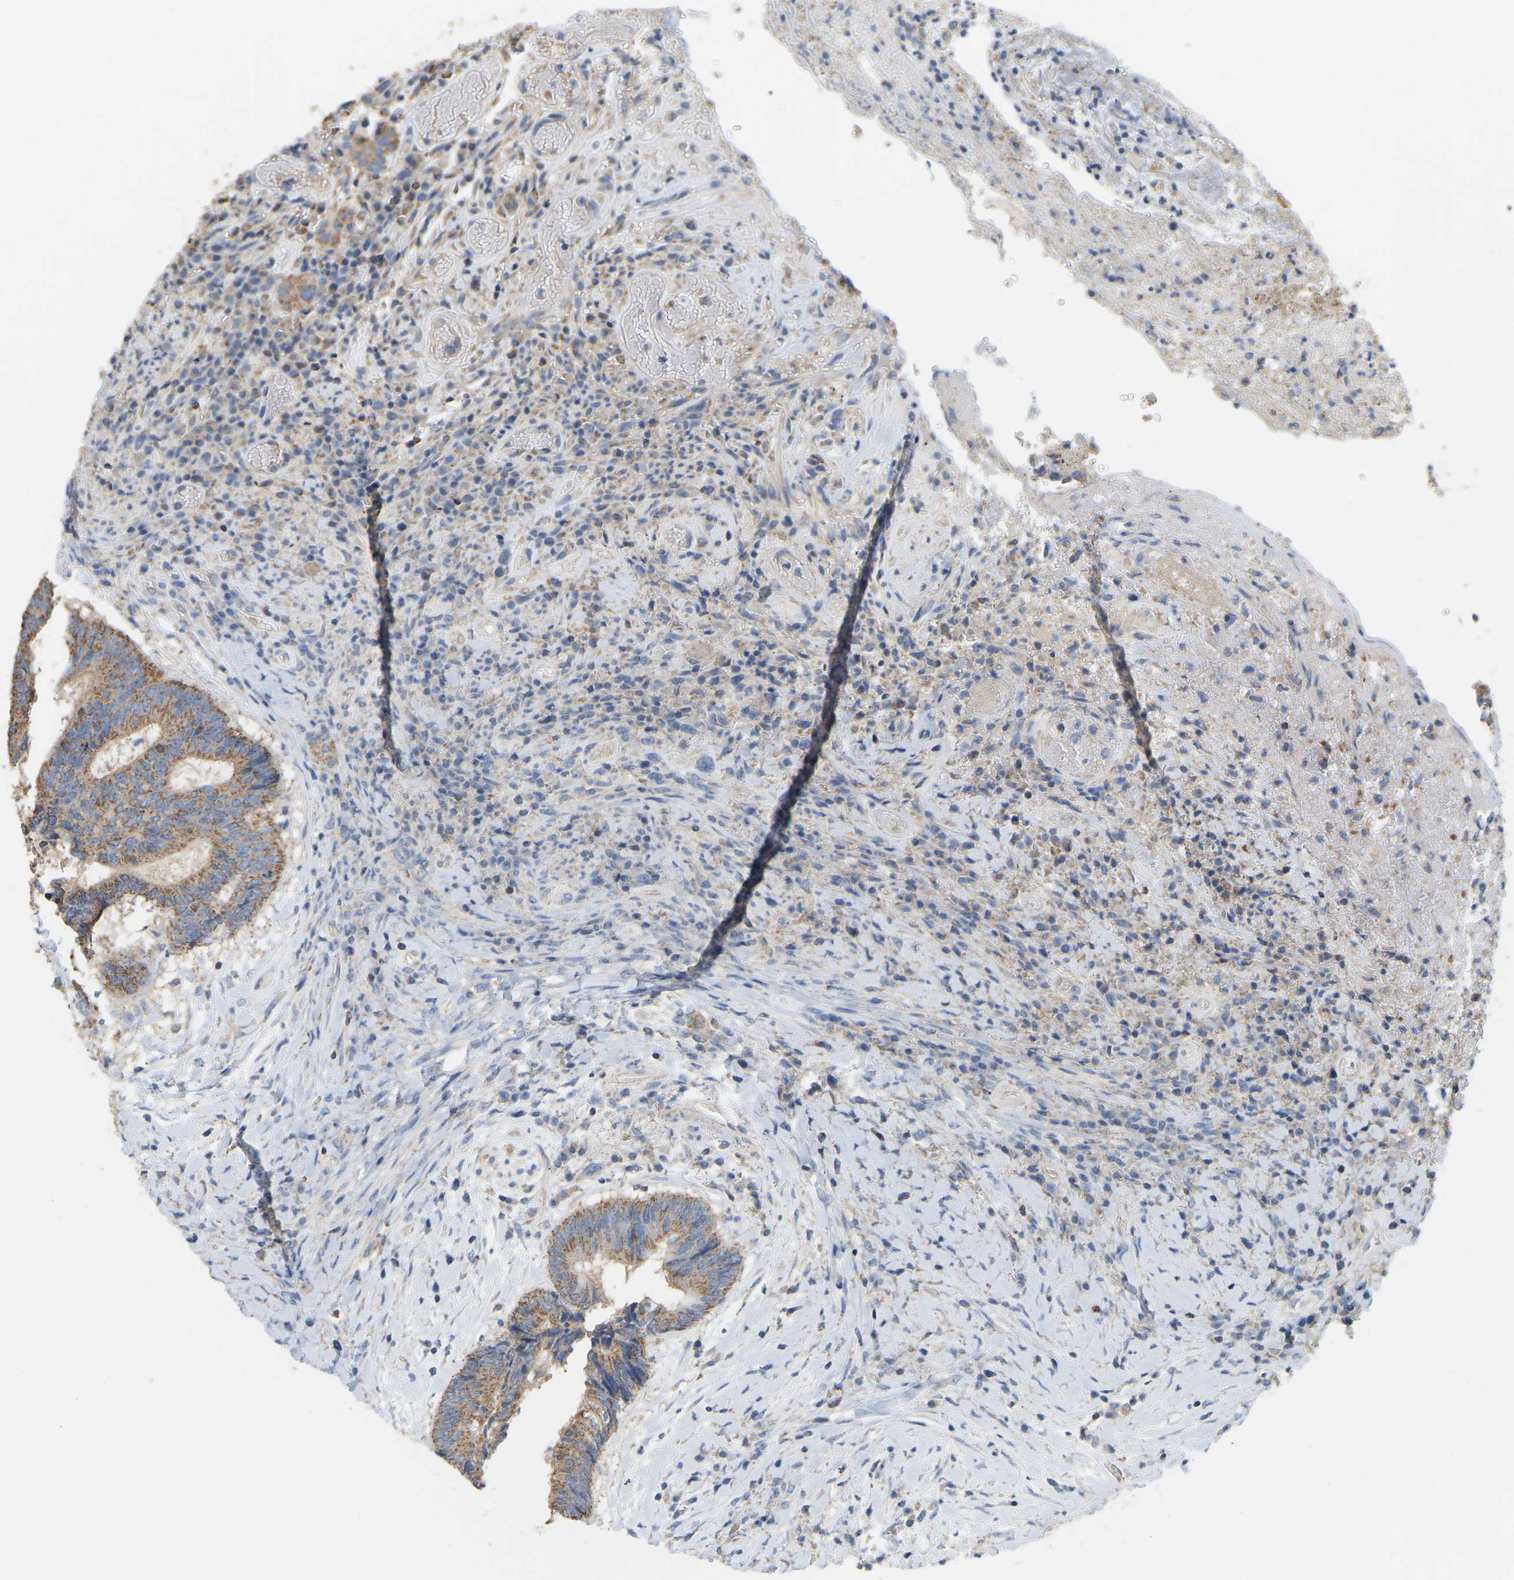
{"staining": {"intensity": "moderate", "quantity": ">75%", "location": "cytoplasmic/membranous"}, "tissue": "colorectal cancer", "cell_type": "Tumor cells", "image_type": "cancer", "snomed": [{"axis": "morphology", "description": "Adenocarcinoma, NOS"}, {"axis": "topography", "description": "Rectum"}], "caption": "The photomicrograph displays immunohistochemical staining of colorectal adenocarcinoma. There is moderate cytoplasmic/membranous expression is appreciated in approximately >75% of tumor cells.", "gene": "SERPINB5", "patient": {"sex": "male", "age": 63}}